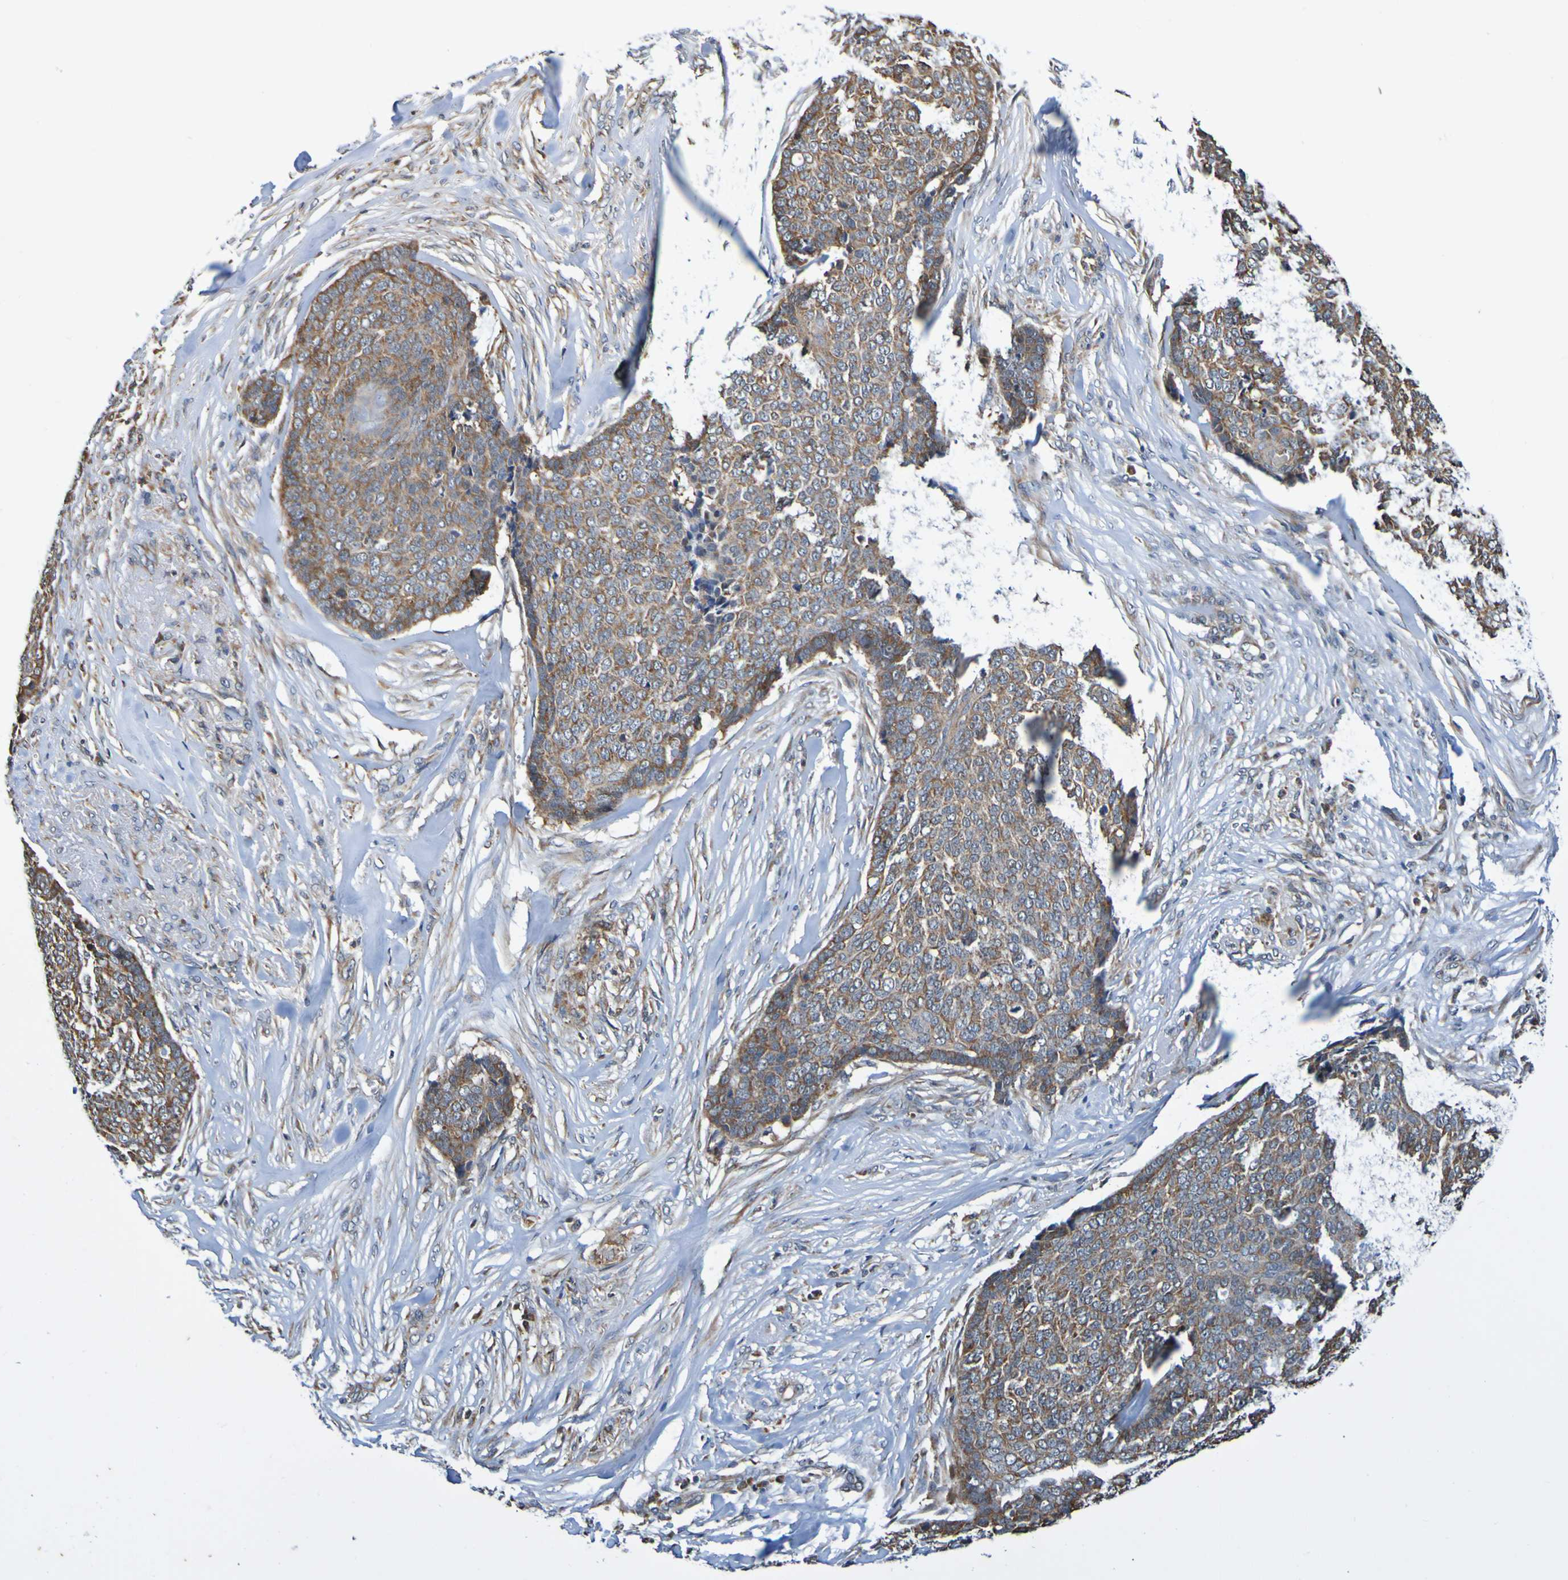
{"staining": {"intensity": "moderate", "quantity": ">75%", "location": "cytoplasmic/membranous"}, "tissue": "skin cancer", "cell_type": "Tumor cells", "image_type": "cancer", "snomed": [{"axis": "morphology", "description": "Basal cell carcinoma"}, {"axis": "topography", "description": "Skin"}], "caption": "Immunohistochemical staining of skin cancer (basal cell carcinoma) exhibits medium levels of moderate cytoplasmic/membranous positivity in about >75% of tumor cells. (IHC, brightfield microscopy, high magnification).", "gene": "AXIN1", "patient": {"sex": "male", "age": 84}}